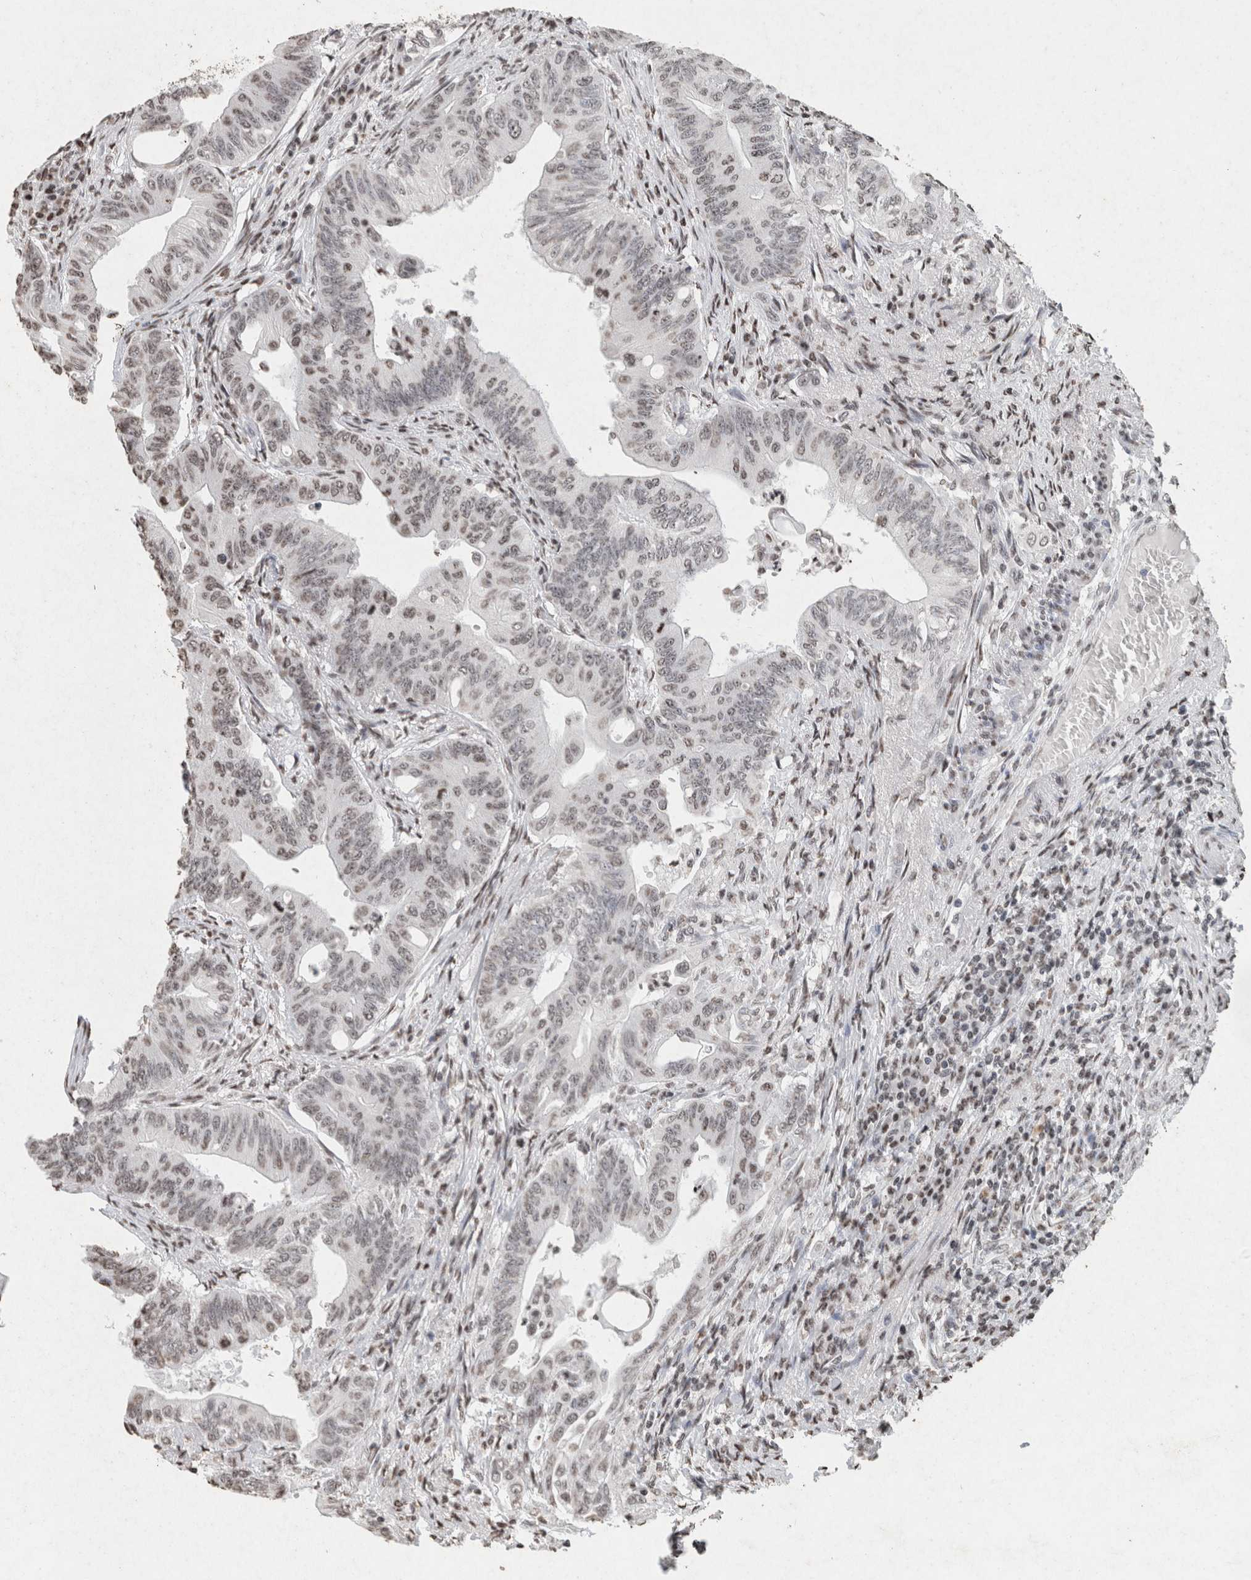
{"staining": {"intensity": "weak", "quantity": ">75%", "location": "nuclear"}, "tissue": "colorectal cancer", "cell_type": "Tumor cells", "image_type": "cancer", "snomed": [{"axis": "morphology", "description": "Adenoma, NOS"}, {"axis": "morphology", "description": "Adenocarcinoma, NOS"}, {"axis": "topography", "description": "Colon"}], "caption": "Colorectal cancer (adenoma) stained with a protein marker exhibits weak staining in tumor cells.", "gene": "CNTN1", "patient": {"sex": "male", "age": 79}}